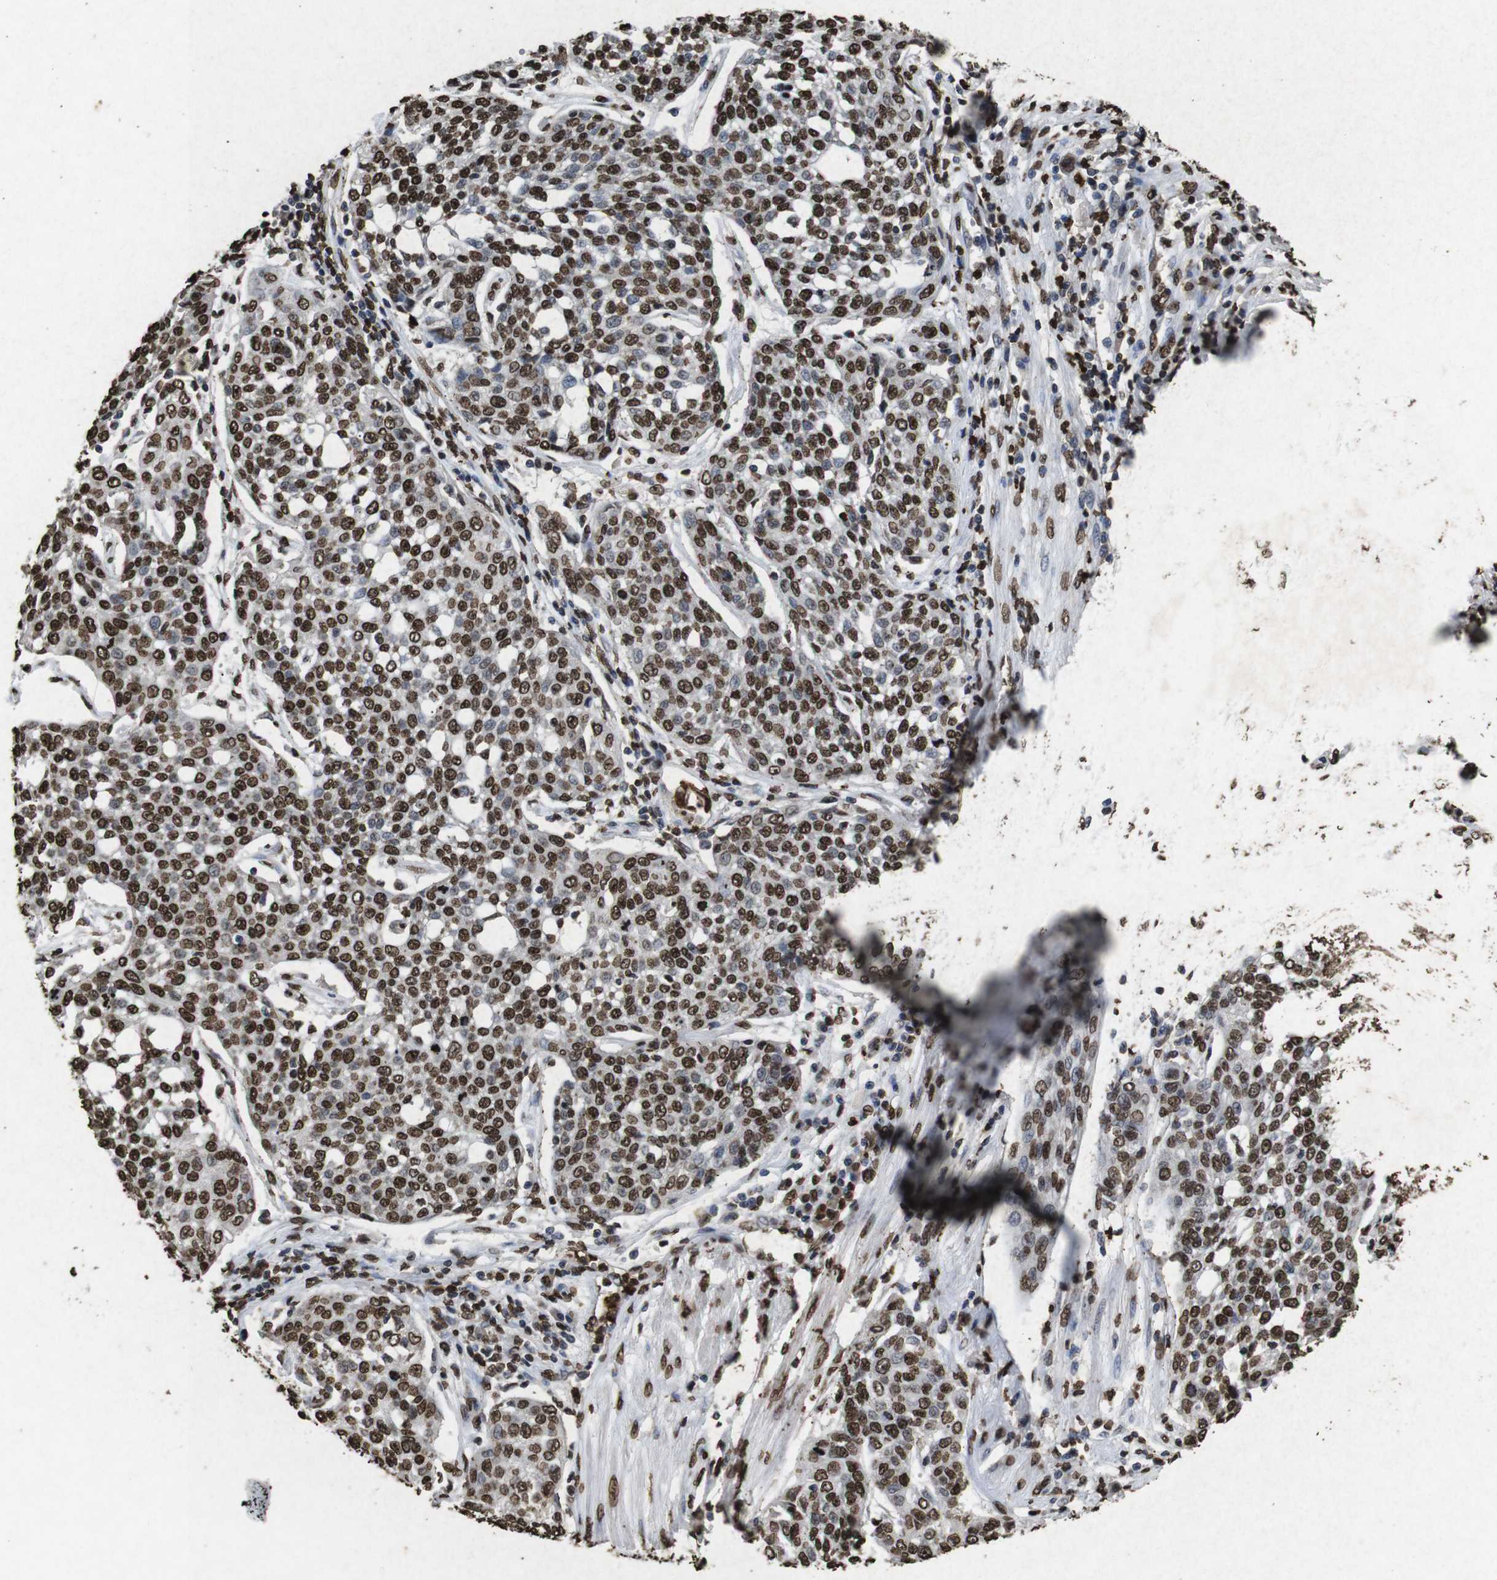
{"staining": {"intensity": "strong", "quantity": ">75%", "location": "nuclear"}, "tissue": "cervical cancer", "cell_type": "Tumor cells", "image_type": "cancer", "snomed": [{"axis": "morphology", "description": "Squamous cell carcinoma, NOS"}, {"axis": "topography", "description": "Cervix"}], "caption": "Immunohistochemistry (IHC) (DAB (3,3'-diaminobenzidine)) staining of cervical cancer (squamous cell carcinoma) exhibits strong nuclear protein expression in about >75% of tumor cells.", "gene": "MDM2", "patient": {"sex": "female", "age": 34}}